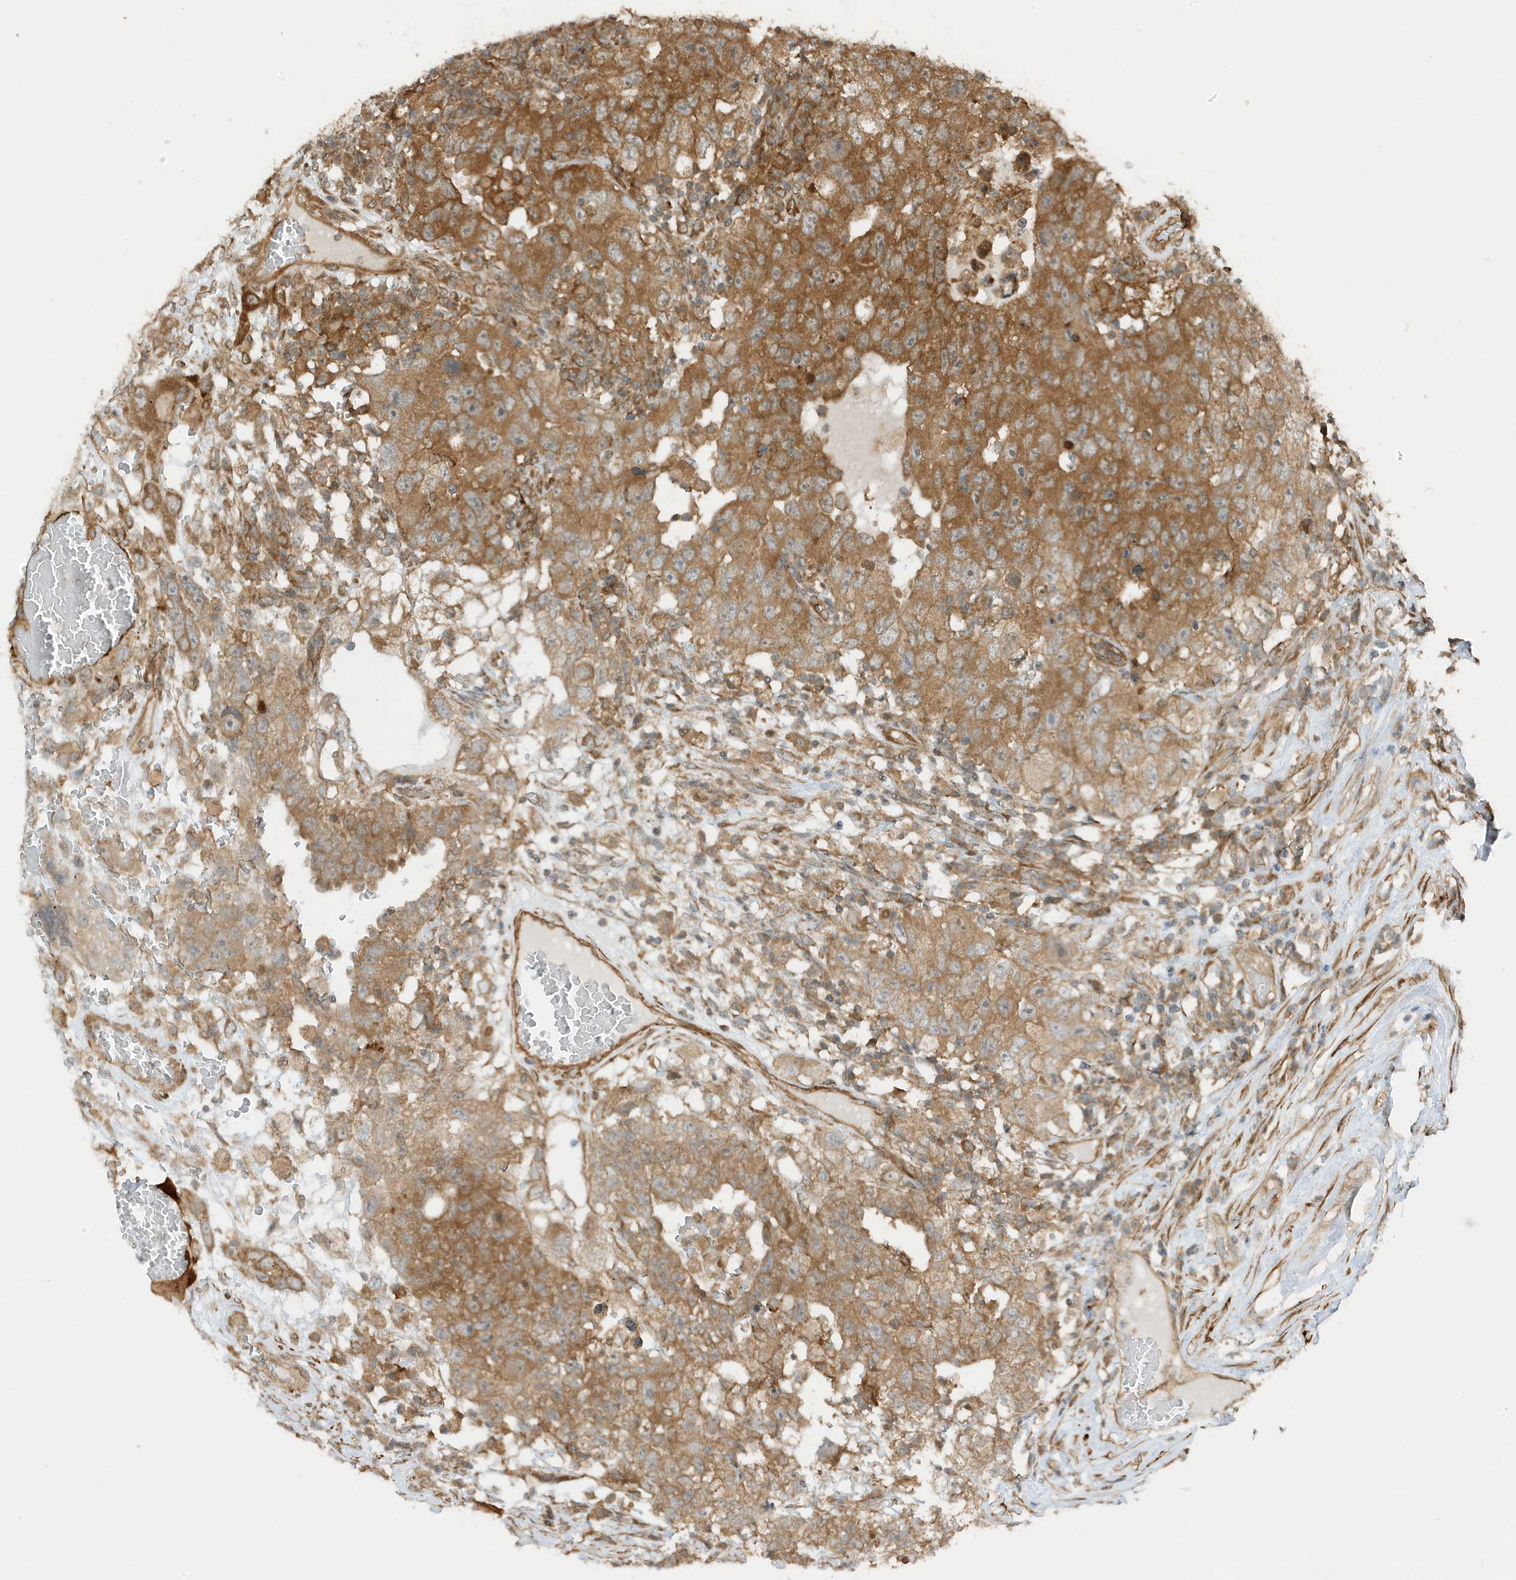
{"staining": {"intensity": "moderate", "quantity": ">75%", "location": "cytoplasmic/membranous"}, "tissue": "testis cancer", "cell_type": "Tumor cells", "image_type": "cancer", "snomed": [{"axis": "morphology", "description": "Carcinoma, Embryonal, NOS"}, {"axis": "topography", "description": "Testis"}], "caption": "Testis embryonal carcinoma stained with DAB (3,3'-diaminobenzidine) immunohistochemistry displays medium levels of moderate cytoplasmic/membranous positivity in about >75% of tumor cells. (DAB = brown stain, brightfield microscopy at high magnification).", "gene": "CDC42EP3", "patient": {"sex": "male", "age": 26}}